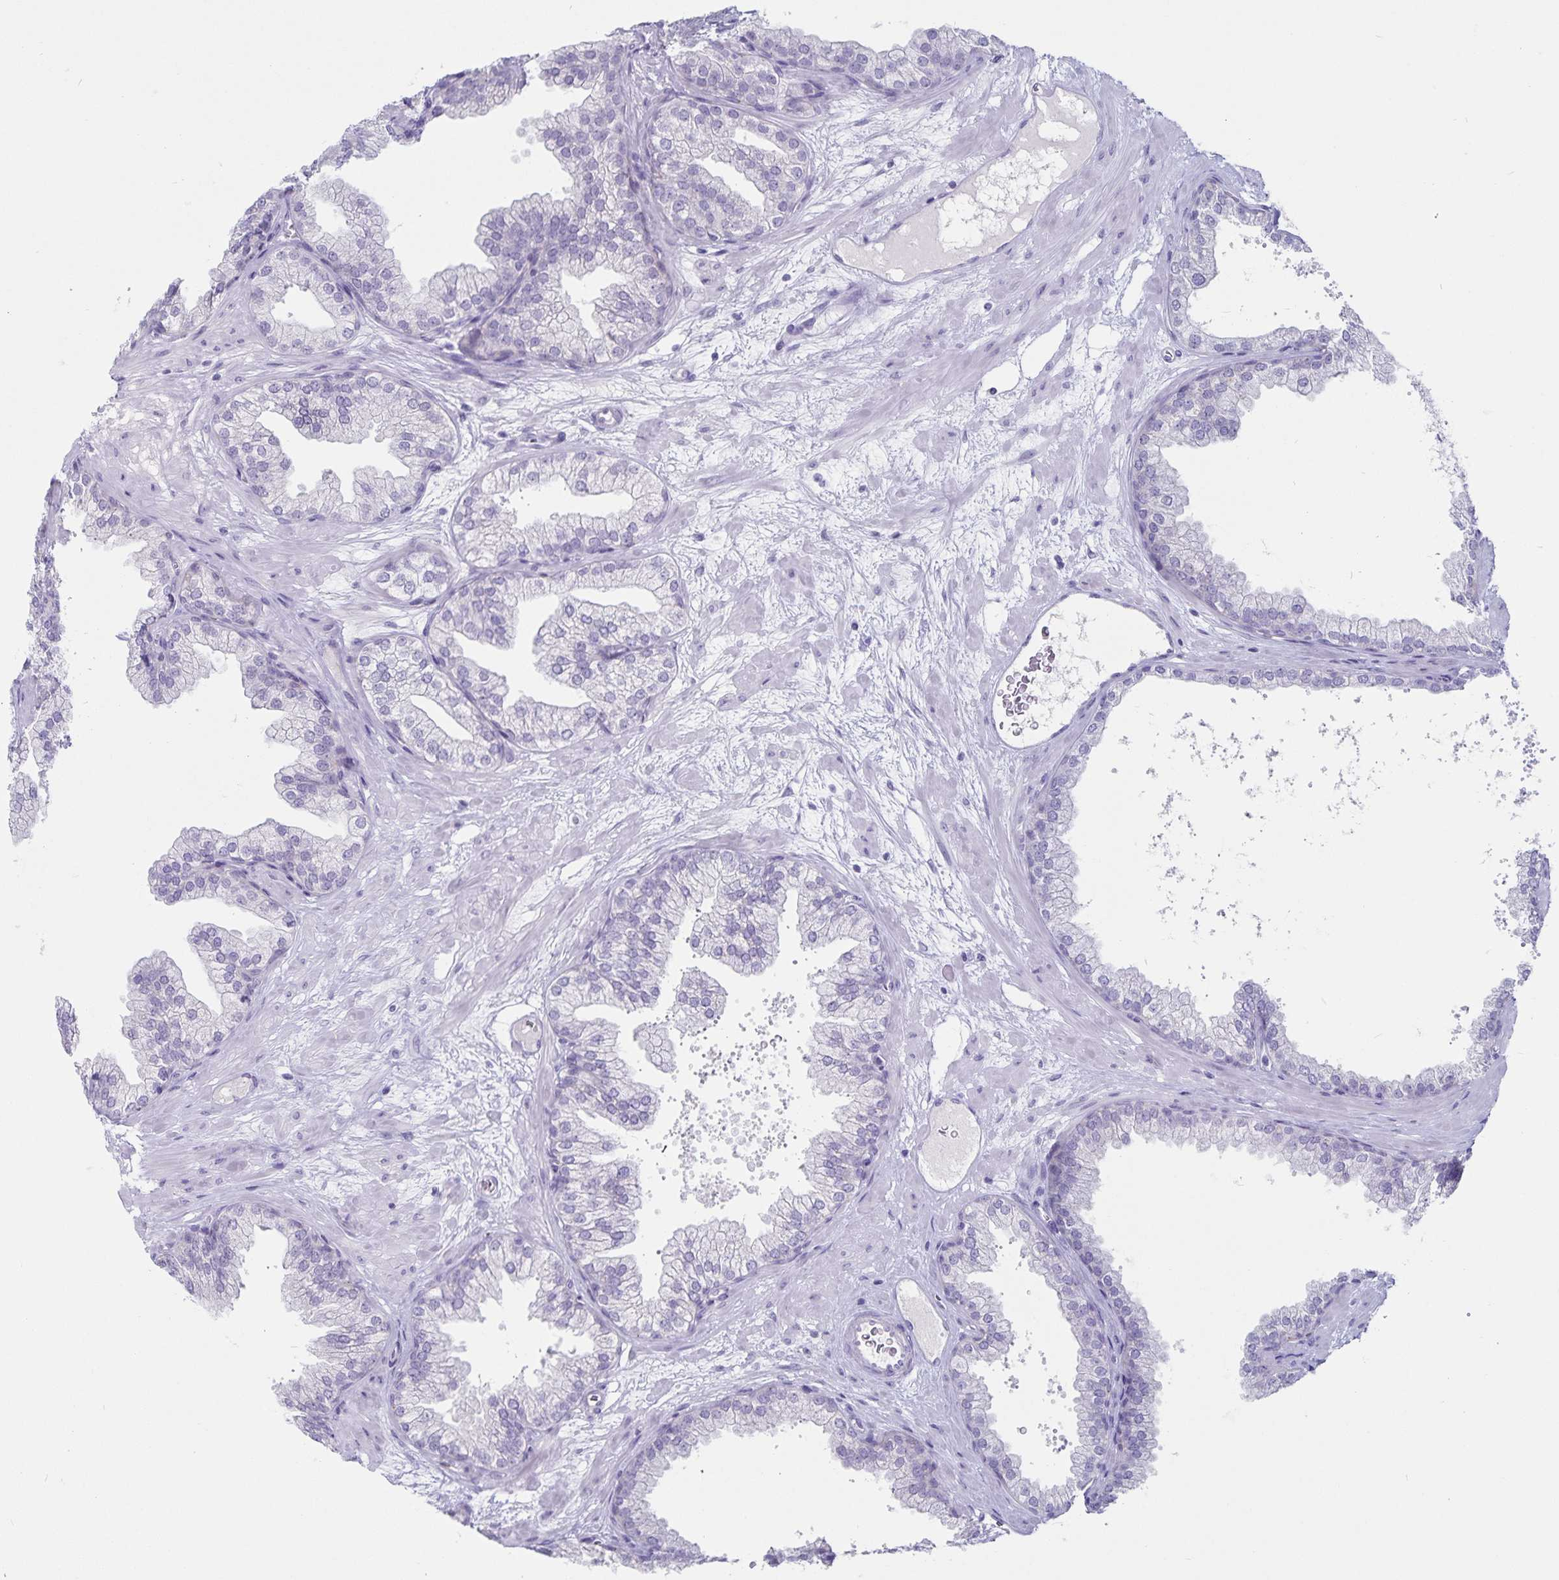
{"staining": {"intensity": "negative", "quantity": "none", "location": "none"}, "tissue": "prostate", "cell_type": "Glandular cells", "image_type": "normal", "snomed": [{"axis": "morphology", "description": "Normal tissue, NOS"}, {"axis": "topography", "description": "Prostate"}], "caption": "Glandular cells are negative for brown protein staining in benign prostate. The staining is performed using DAB (3,3'-diaminobenzidine) brown chromogen with nuclei counter-stained in using hematoxylin.", "gene": "GNLY", "patient": {"sex": "male", "age": 37}}